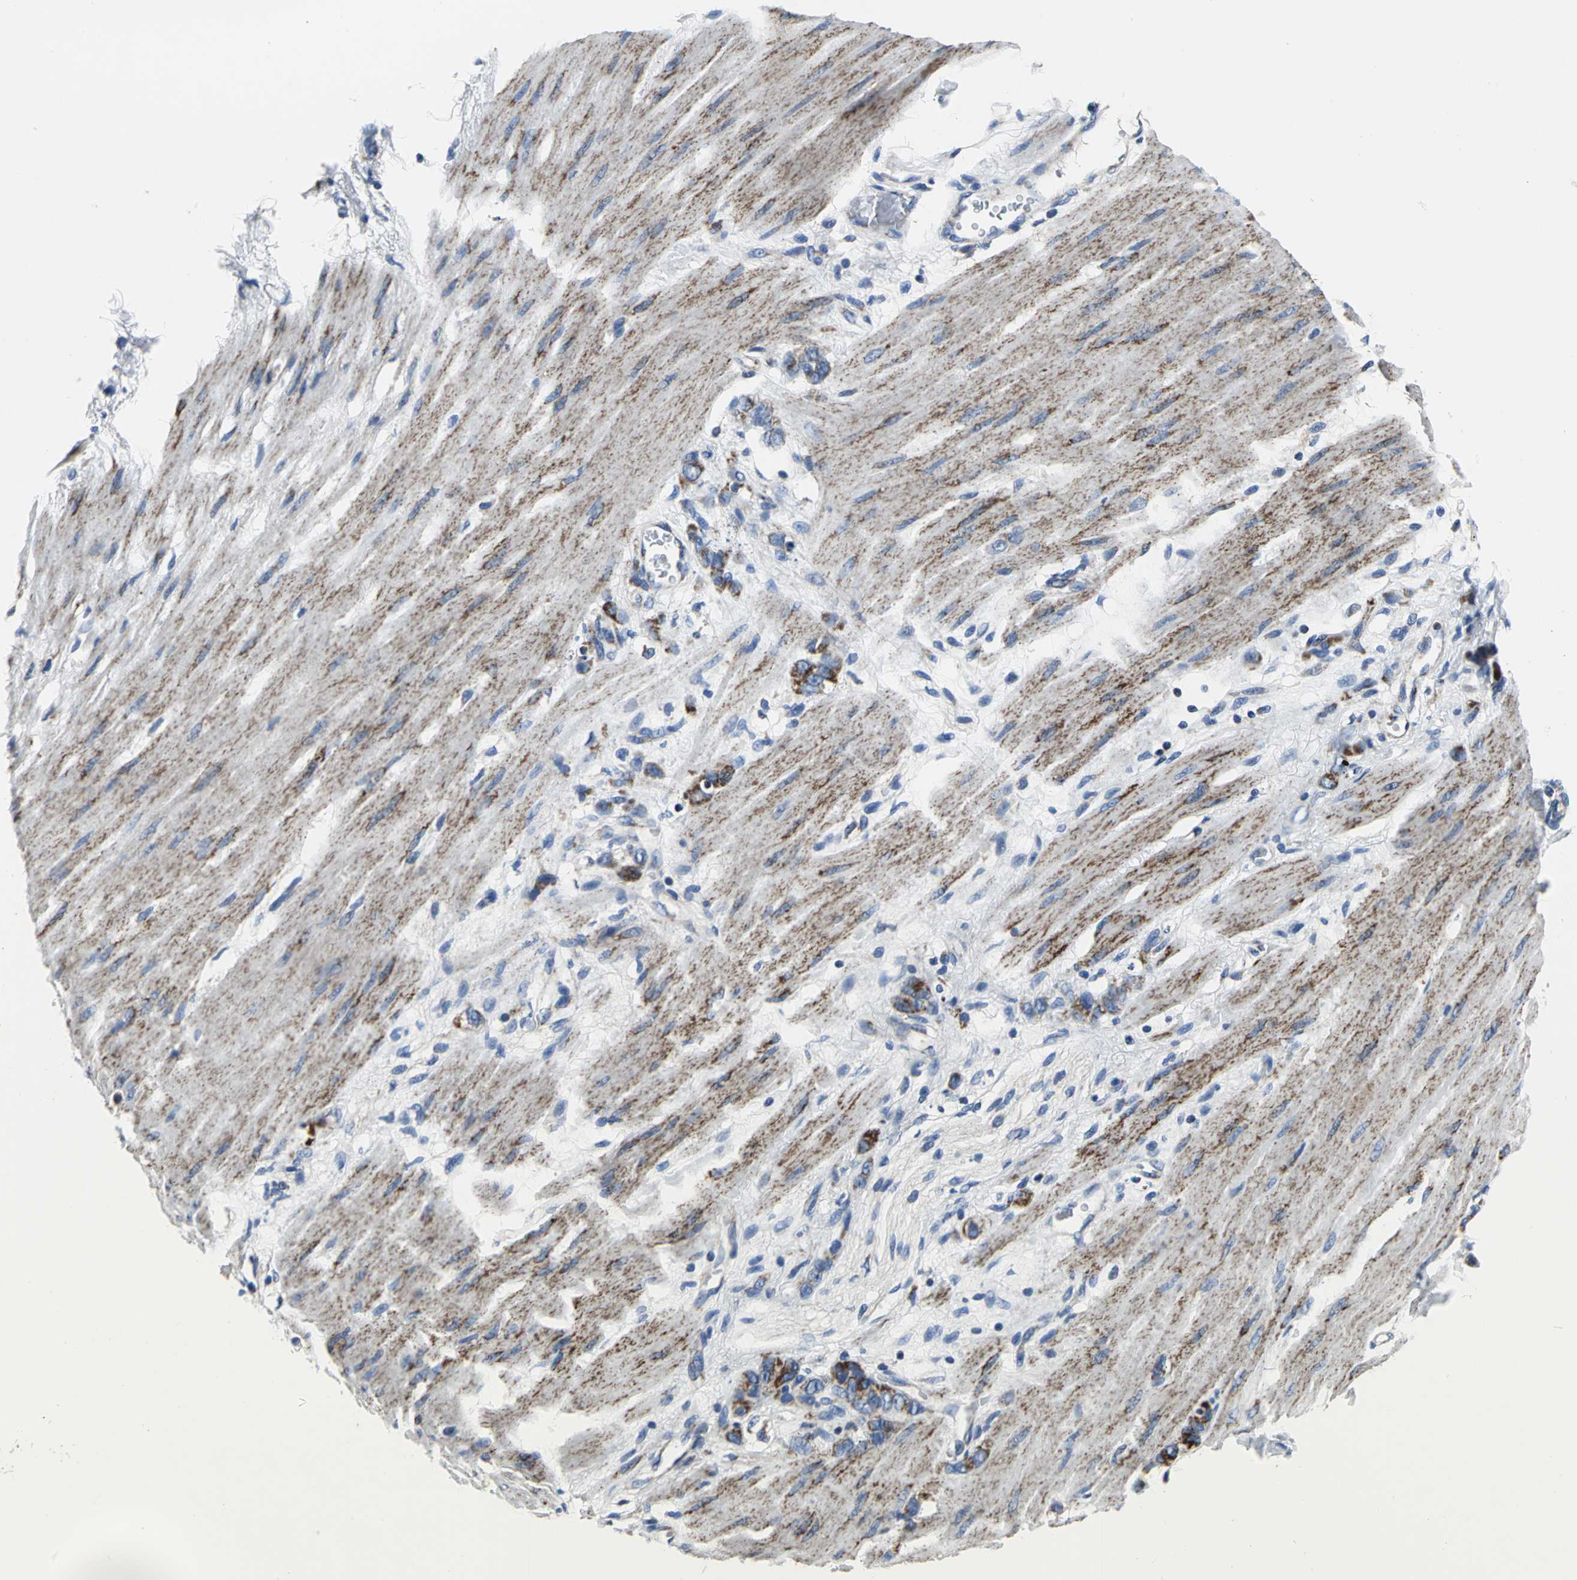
{"staining": {"intensity": "weak", "quantity": "25%-75%", "location": "cytoplasmic/membranous"}, "tissue": "stomach cancer", "cell_type": "Tumor cells", "image_type": "cancer", "snomed": [{"axis": "morphology", "description": "Adenocarcinoma, NOS"}, {"axis": "topography", "description": "Stomach"}], "caption": "Stomach cancer tissue displays weak cytoplasmic/membranous expression in about 25%-75% of tumor cells (DAB IHC, brown staining for protein, blue staining for nuclei).", "gene": "IFI6", "patient": {"sex": "male", "age": 82}}